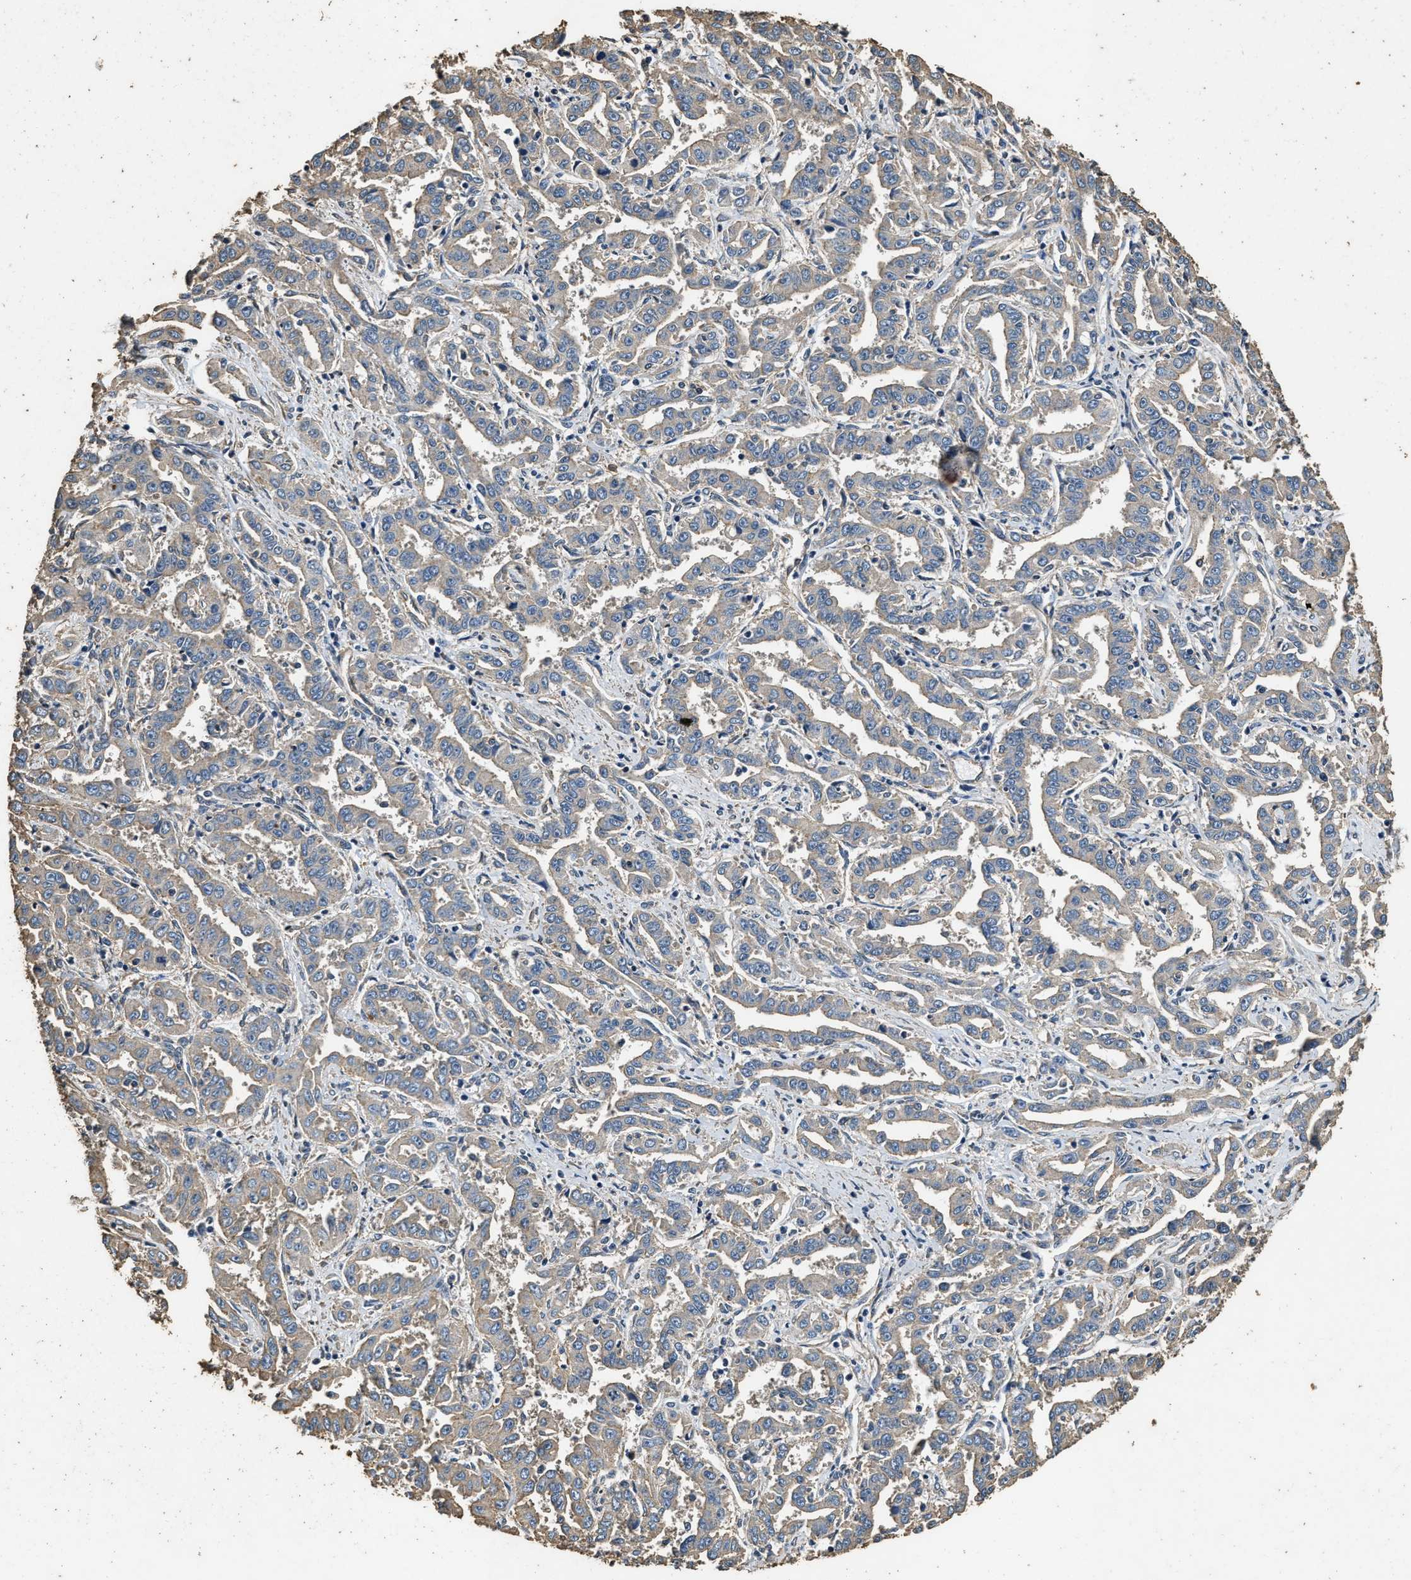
{"staining": {"intensity": "weak", "quantity": "25%-75%", "location": "cytoplasmic/membranous"}, "tissue": "liver cancer", "cell_type": "Tumor cells", "image_type": "cancer", "snomed": [{"axis": "morphology", "description": "Cholangiocarcinoma"}, {"axis": "topography", "description": "Liver"}], "caption": "The micrograph exhibits staining of liver cancer (cholangiocarcinoma), revealing weak cytoplasmic/membranous protein positivity (brown color) within tumor cells.", "gene": "MIB1", "patient": {"sex": "male", "age": 59}}